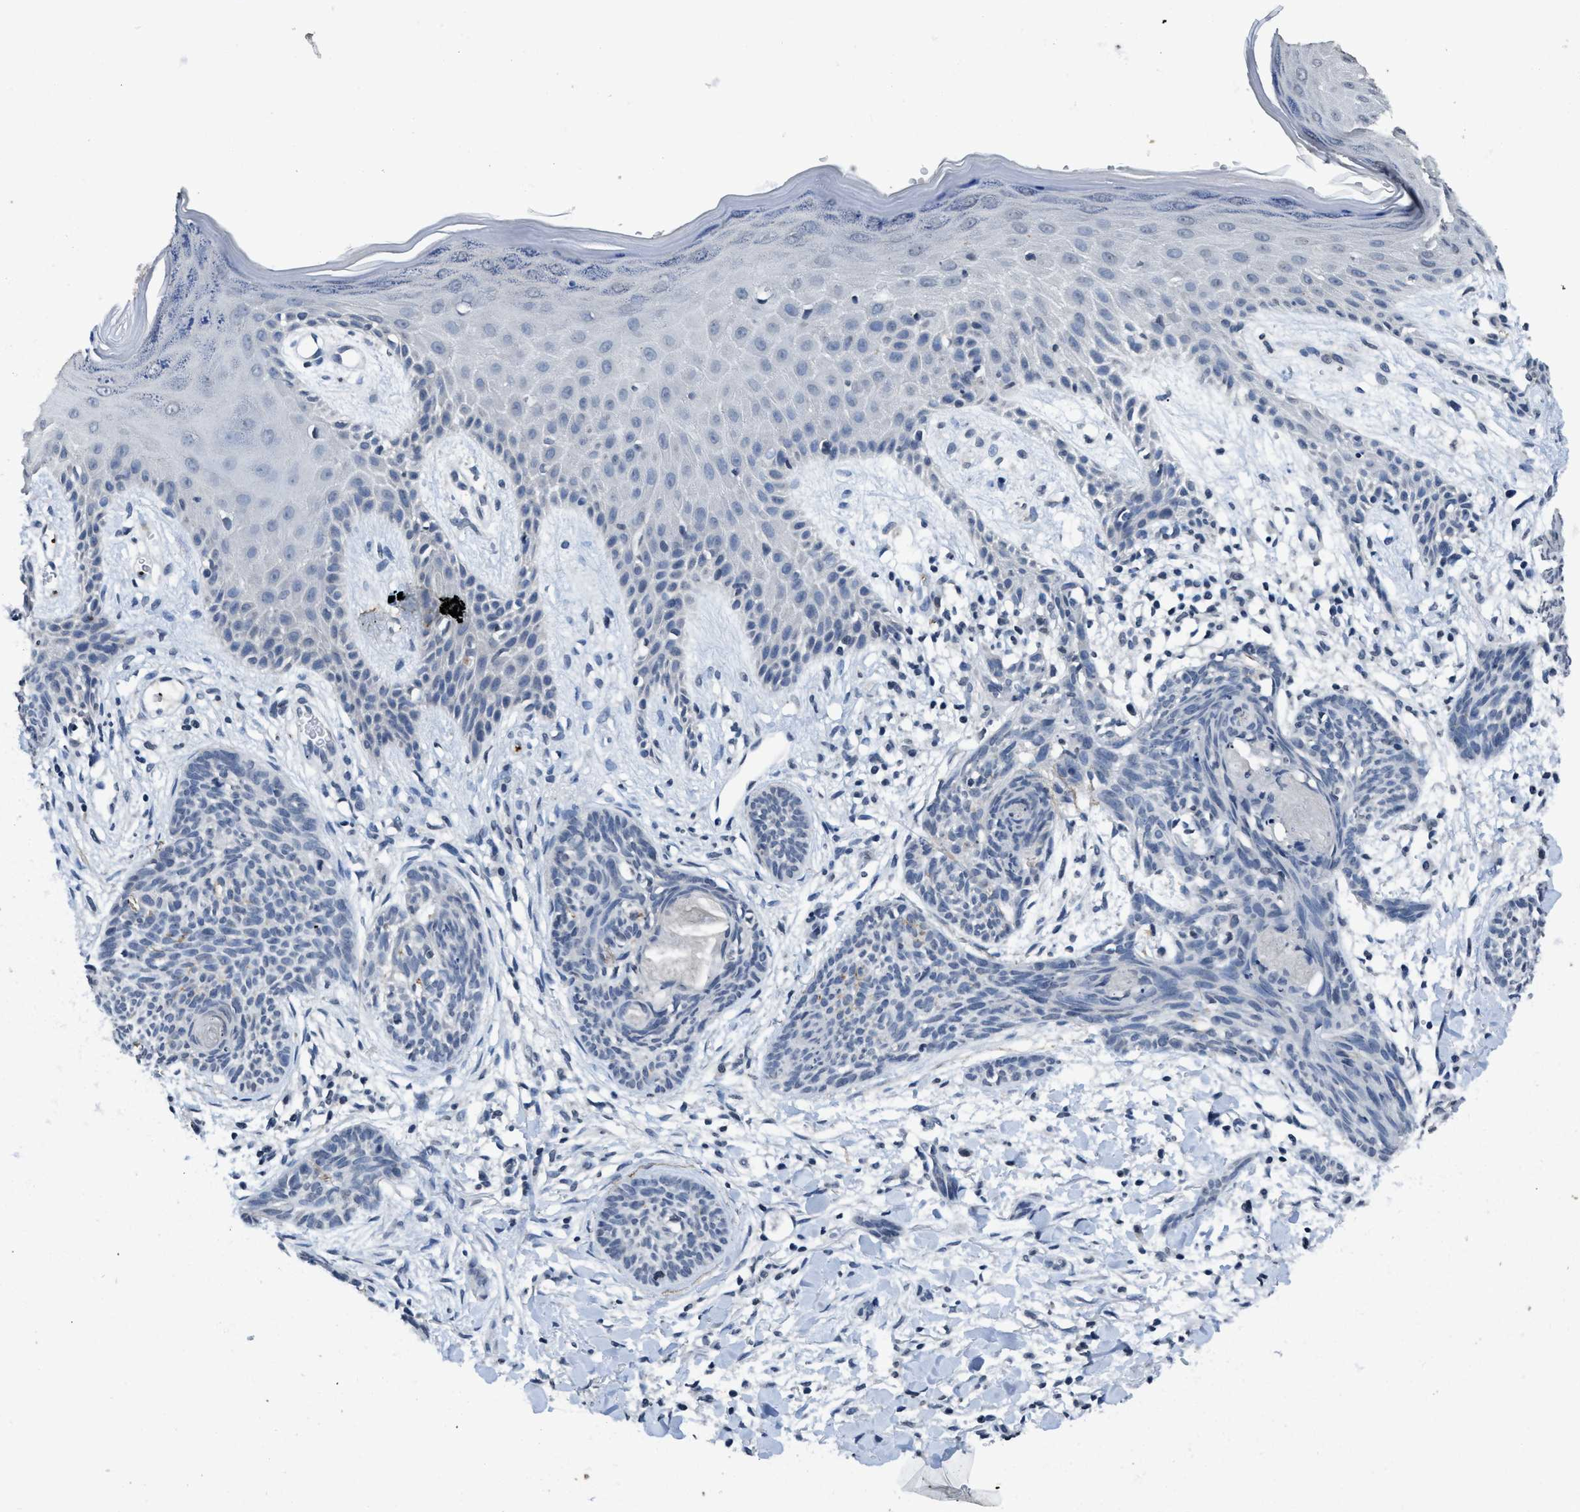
{"staining": {"intensity": "negative", "quantity": "none", "location": "none"}, "tissue": "skin cancer", "cell_type": "Tumor cells", "image_type": "cancer", "snomed": [{"axis": "morphology", "description": "Basal cell carcinoma"}, {"axis": "topography", "description": "Skin"}], "caption": "DAB (3,3'-diaminobenzidine) immunohistochemical staining of skin cancer (basal cell carcinoma) shows no significant positivity in tumor cells.", "gene": "ITGA2B", "patient": {"sex": "female", "age": 59}}